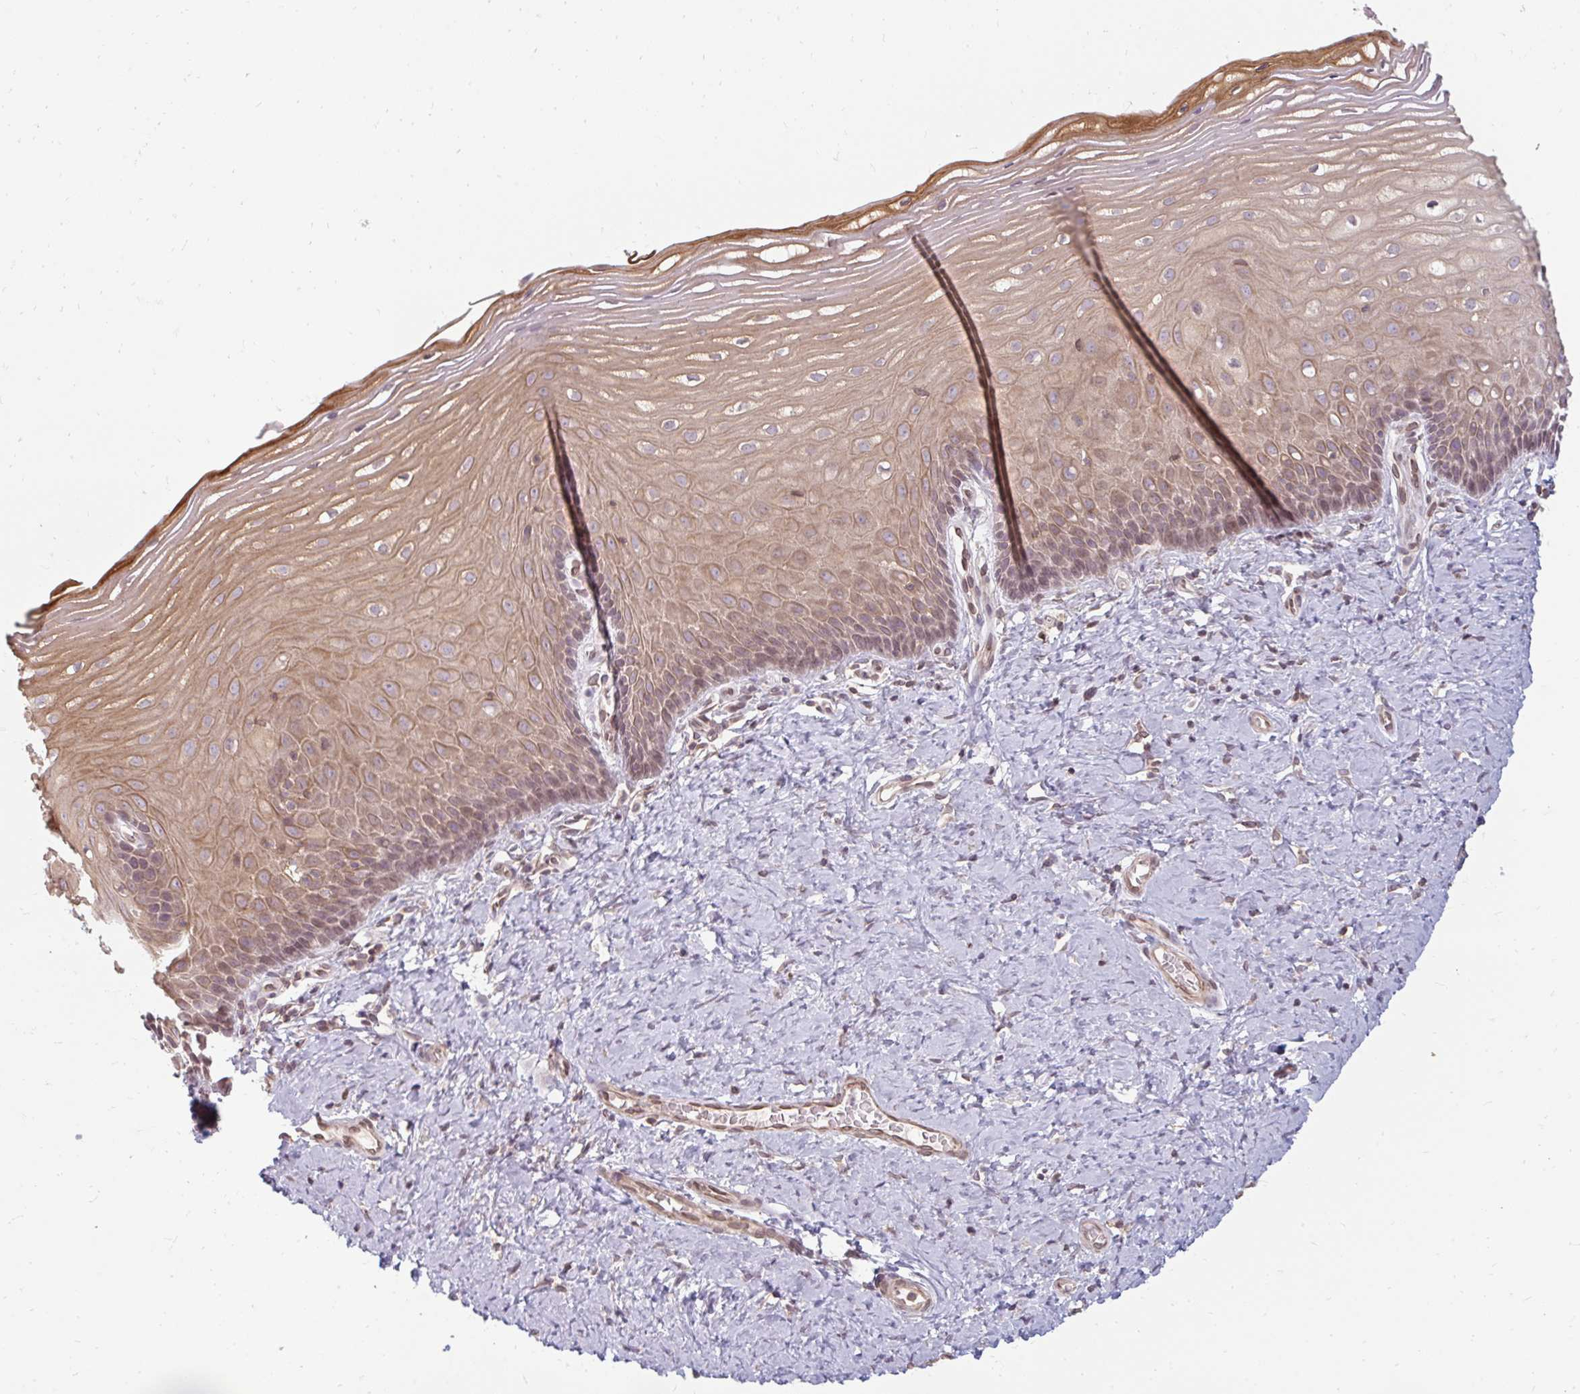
{"staining": {"intensity": "negative", "quantity": "none", "location": "none"}, "tissue": "cervix", "cell_type": "Glandular cells", "image_type": "normal", "snomed": [{"axis": "morphology", "description": "Normal tissue, NOS"}, {"axis": "topography", "description": "Cervix"}], "caption": "IHC histopathology image of benign cervix: cervix stained with DAB demonstrates no significant protein positivity in glandular cells. Brightfield microscopy of immunohistochemistry (IHC) stained with DAB (3,3'-diaminobenzidine) (brown) and hematoxylin (blue), captured at high magnification.", "gene": "GPC5", "patient": {"sex": "female", "age": 37}}